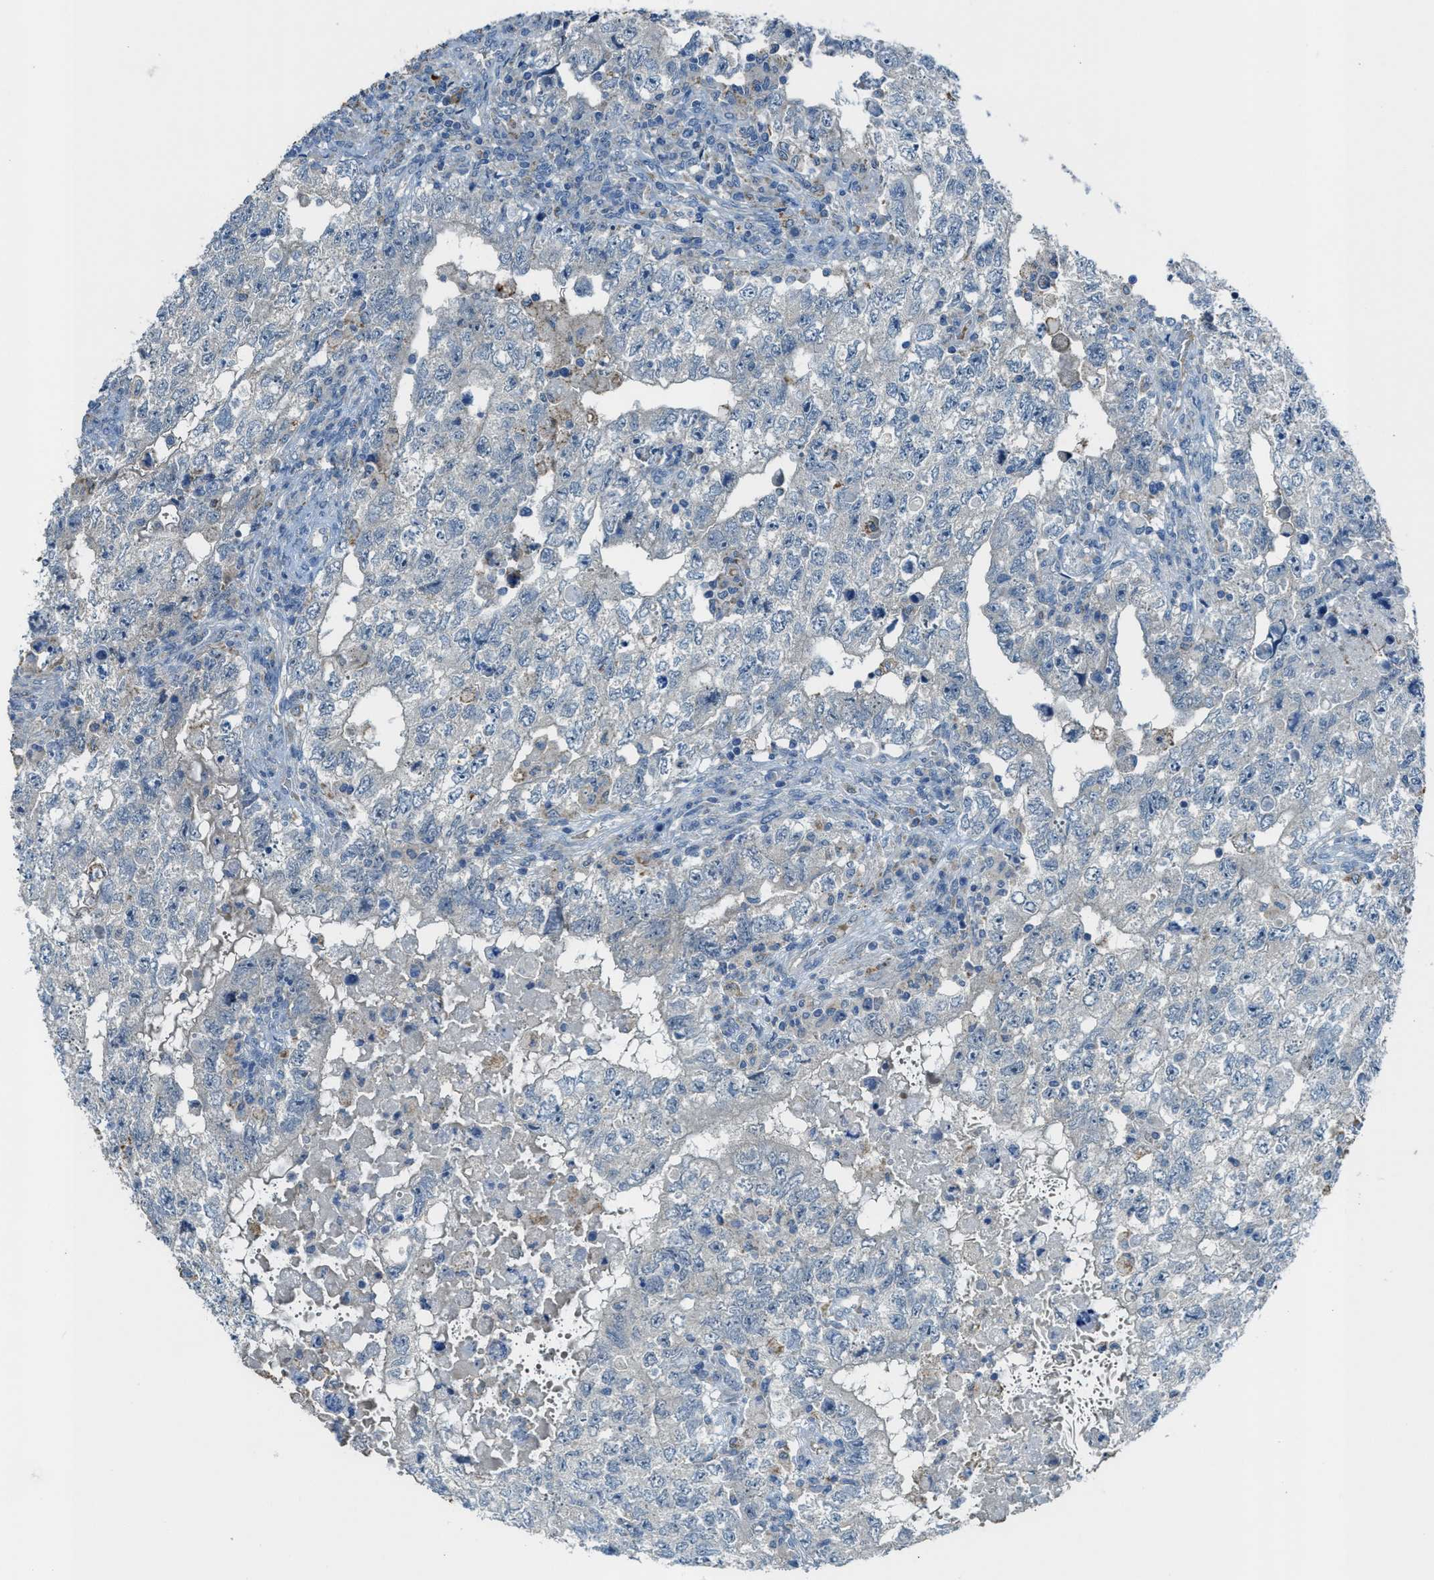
{"staining": {"intensity": "negative", "quantity": "none", "location": "none"}, "tissue": "testis cancer", "cell_type": "Tumor cells", "image_type": "cancer", "snomed": [{"axis": "morphology", "description": "Carcinoma, Embryonal, NOS"}, {"axis": "topography", "description": "Testis"}], "caption": "Tumor cells show no significant positivity in testis cancer.", "gene": "CDON", "patient": {"sex": "male", "age": 36}}